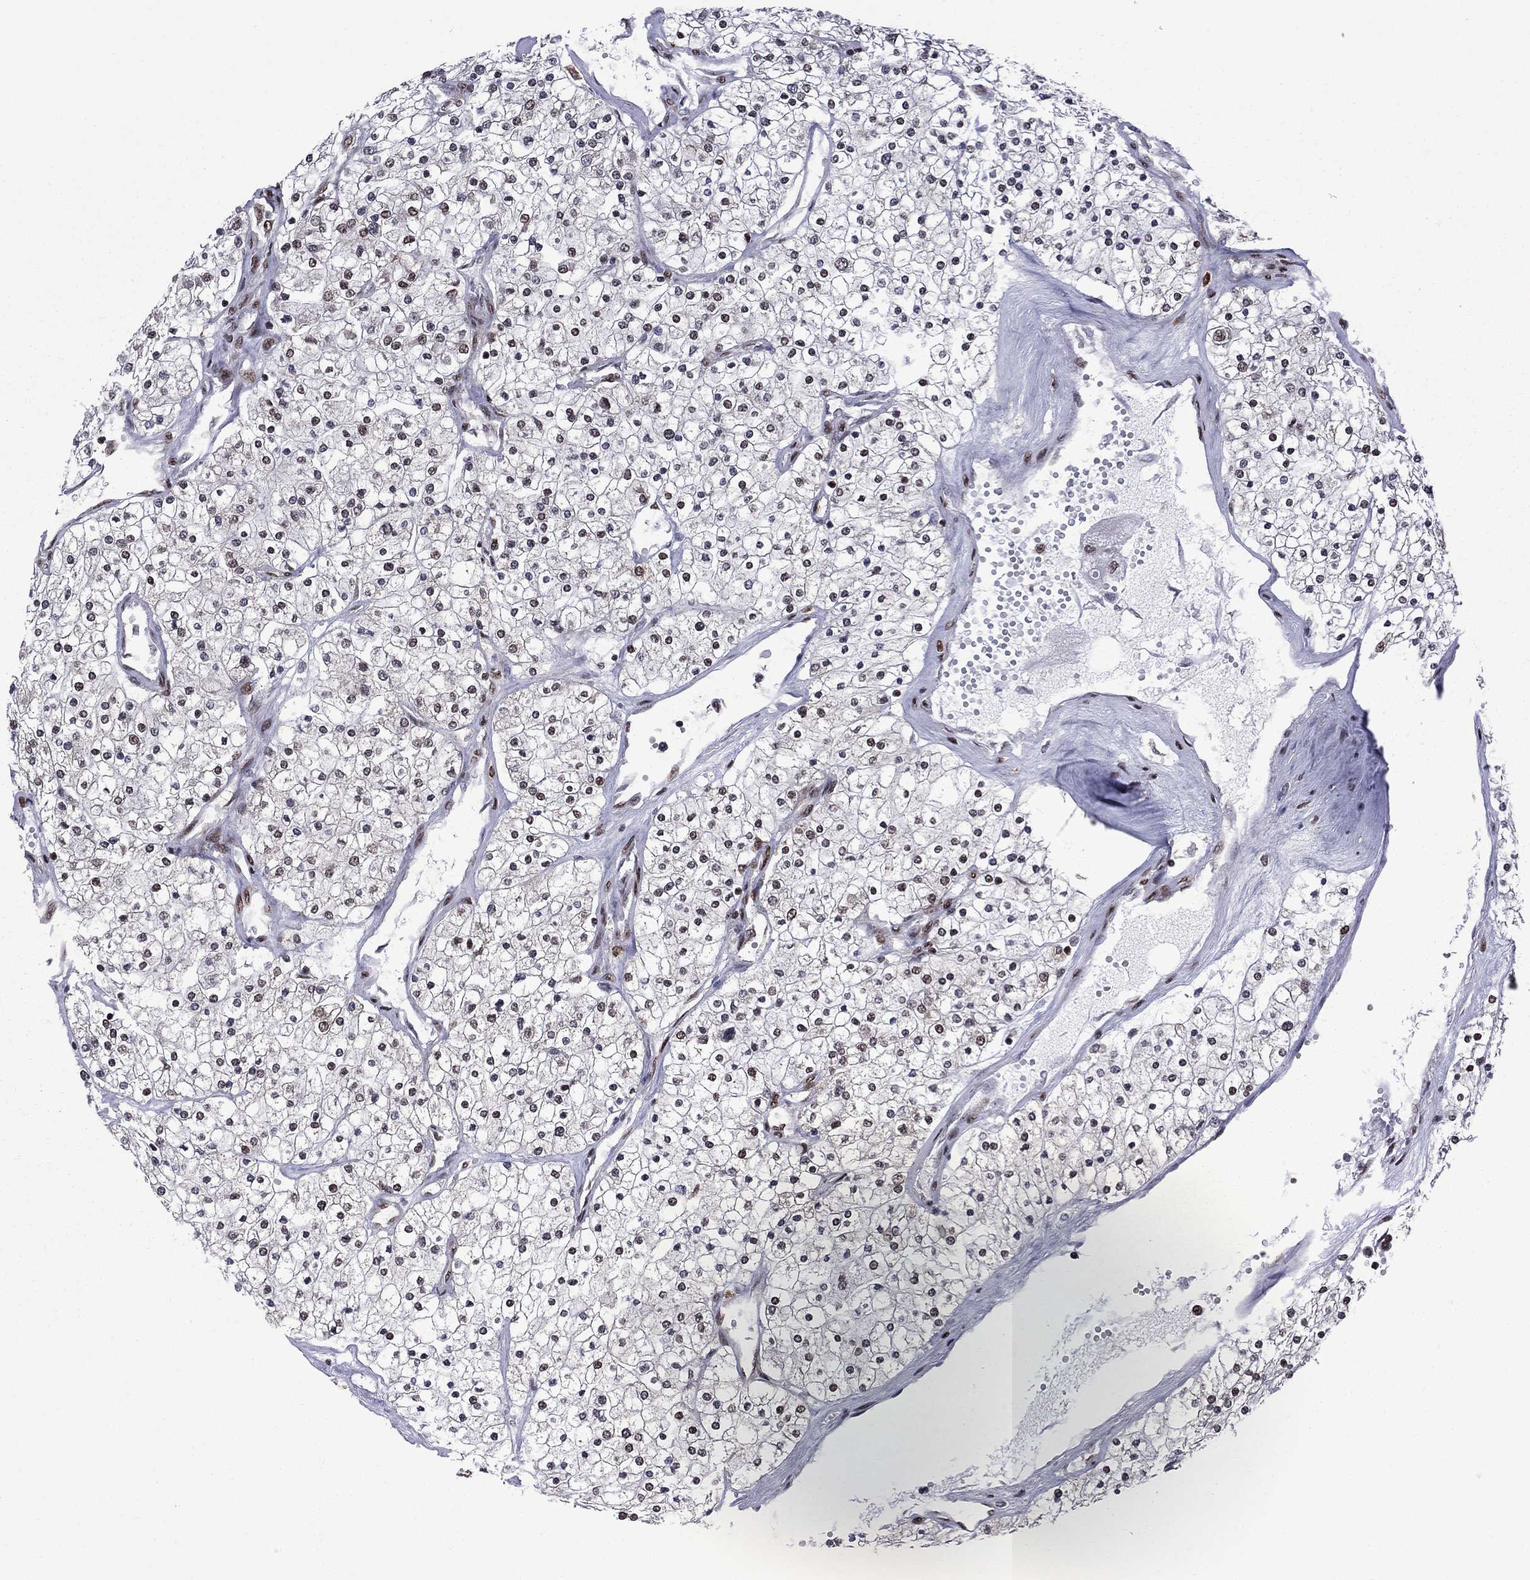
{"staining": {"intensity": "moderate", "quantity": "<25%", "location": "nuclear"}, "tissue": "renal cancer", "cell_type": "Tumor cells", "image_type": "cancer", "snomed": [{"axis": "morphology", "description": "Adenocarcinoma, NOS"}, {"axis": "topography", "description": "Kidney"}], "caption": "The micrograph reveals a brown stain indicating the presence of a protein in the nuclear of tumor cells in renal cancer (adenocarcinoma).", "gene": "MED25", "patient": {"sex": "male", "age": 80}}